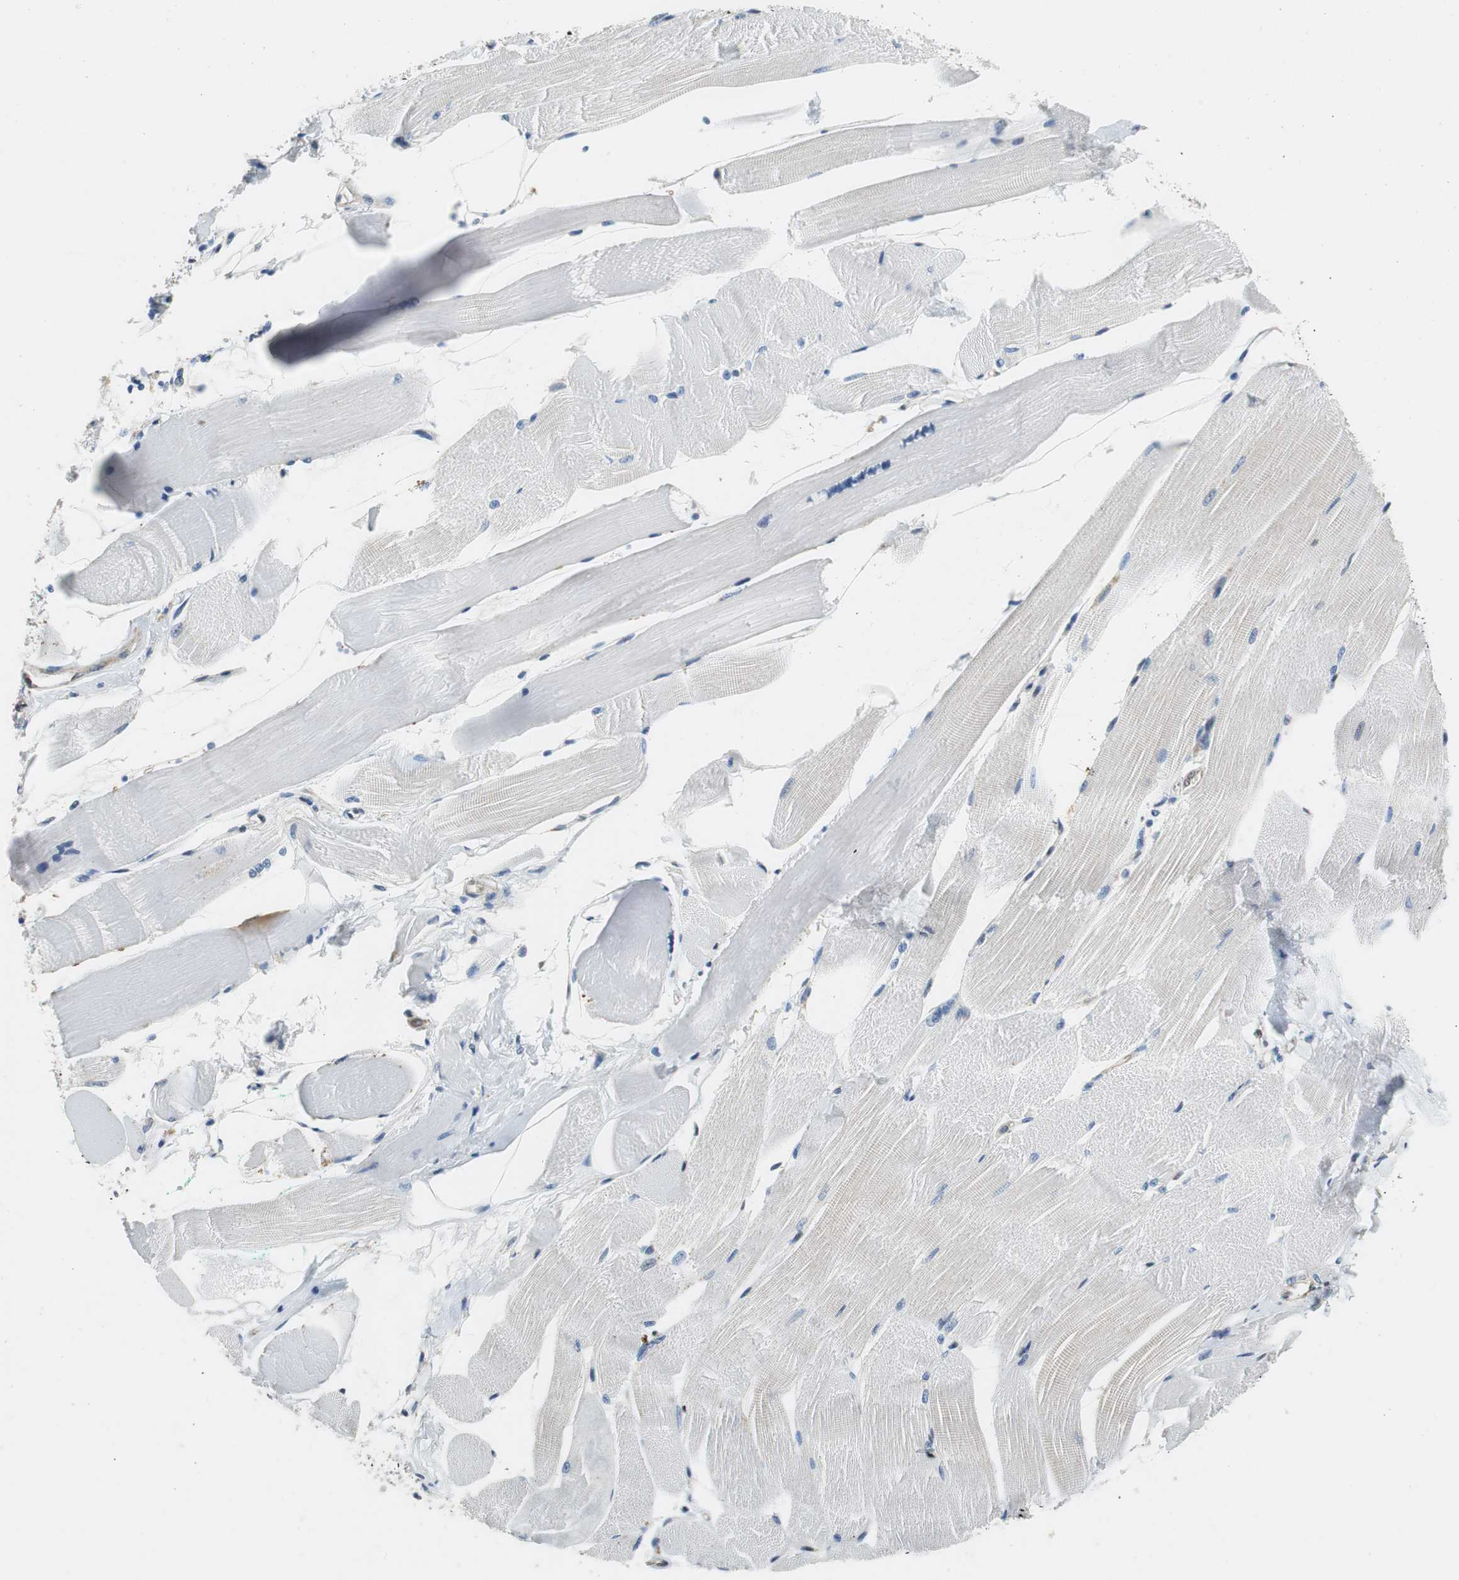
{"staining": {"intensity": "negative", "quantity": "none", "location": "none"}, "tissue": "skeletal muscle", "cell_type": "Myocytes", "image_type": "normal", "snomed": [{"axis": "morphology", "description": "Normal tissue, NOS"}, {"axis": "topography", "description": "Skeletal muscle"}, {"axis": "topography", "description": "Peripheral nerve tissue"}], "caption": "Immunohistochemical staining of unremarkable human skeletal muscle displays no significant positivity in myocytes. The staining was performed using DAB to visualize the protein expression in brown, while the nuclei were stained in blue with hematoxylin (Magnification: 20x).", "gene": "GSDMD", "patient": {"sex": "female", "age": 84}}